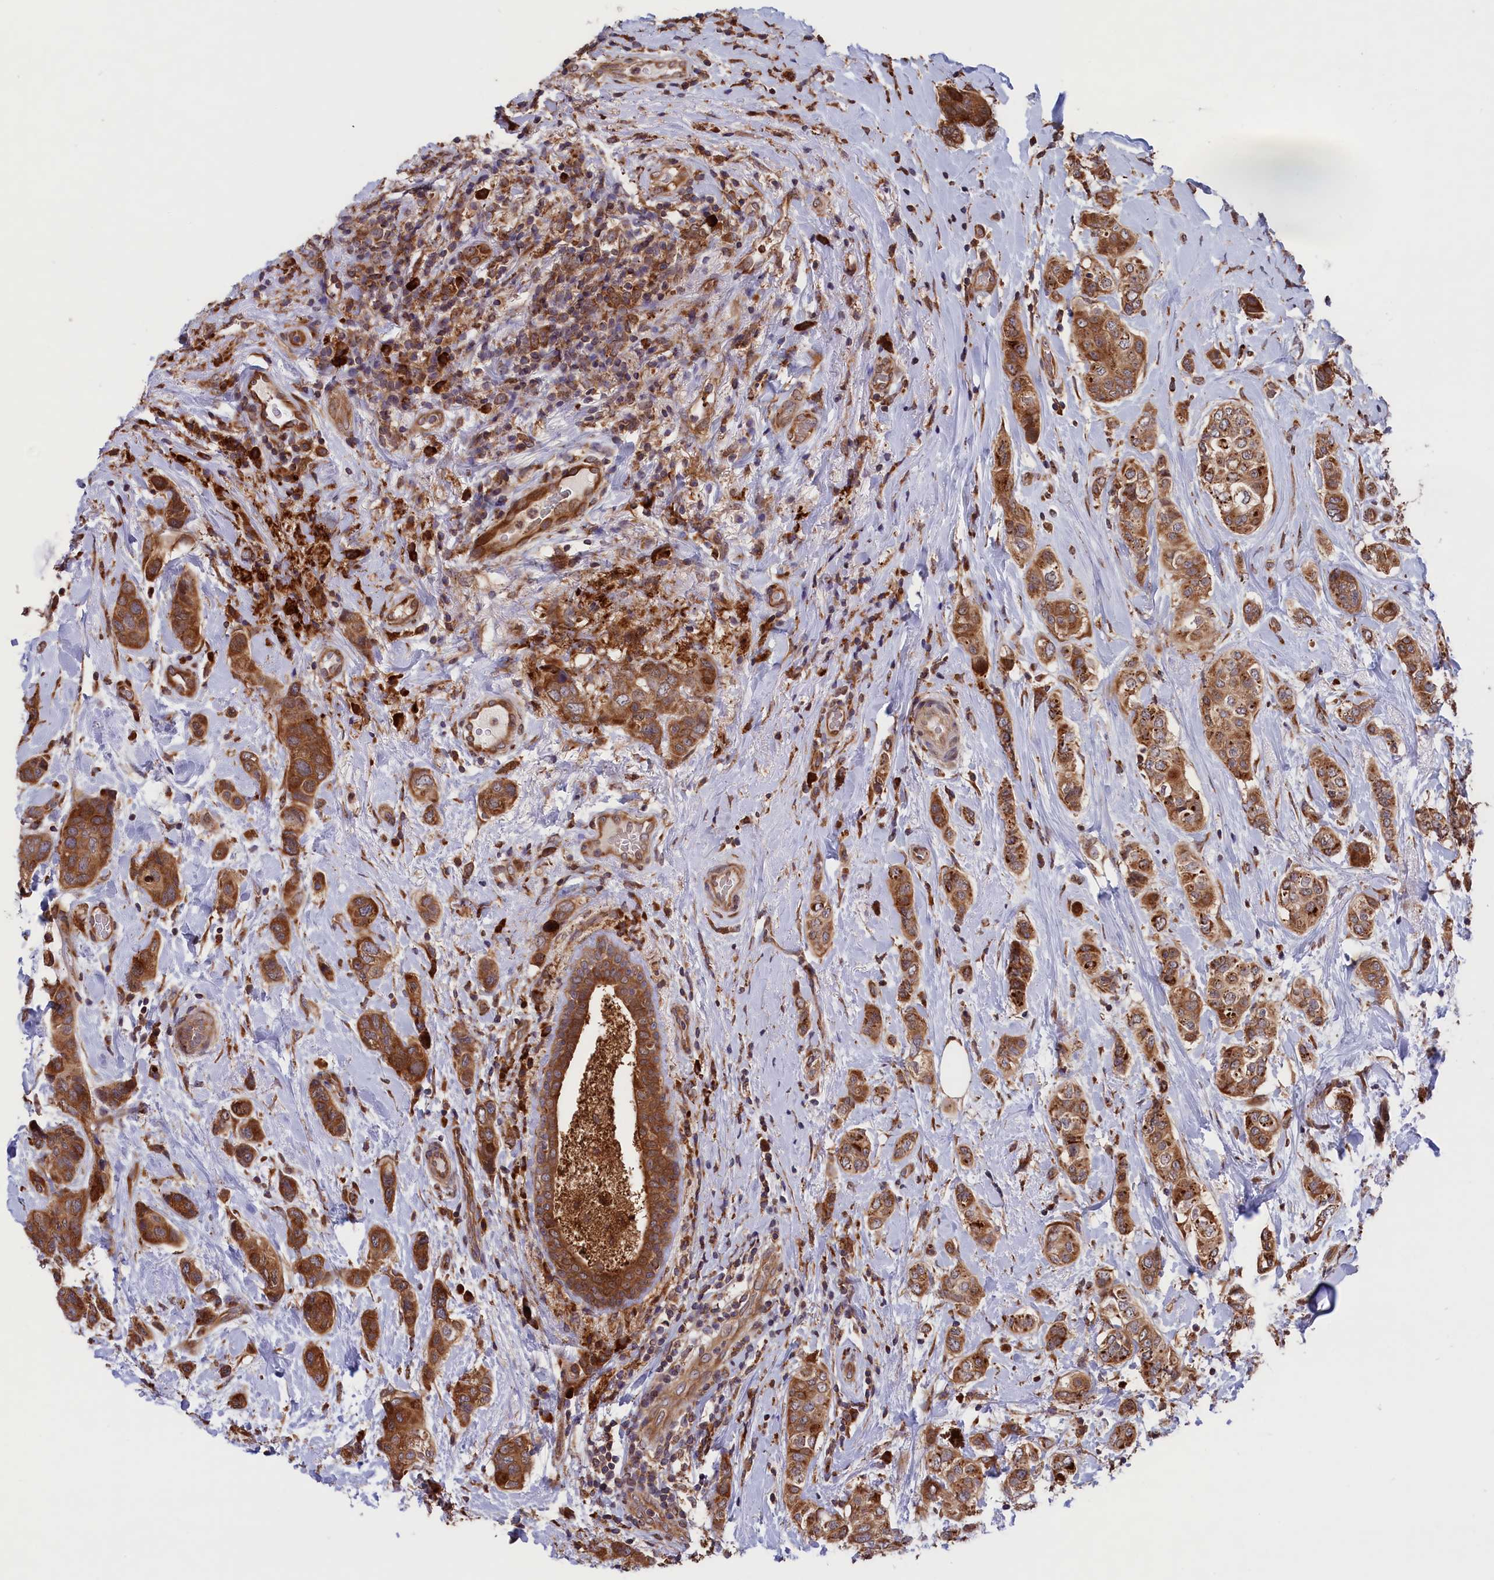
{"staining": {"intensity": "moderate", "quantity": ">75%", "location": "cytoplasmic/membranous"}, "tissue": "breast cancer", "cell_type": "Tumor cells", "image_type": "cancer", "snomed": [{"axis": "morphology", "description": "Lobular carcinoma"}, {"axis": "topography", "description": "Breast"}], "caption": "A histopathology image of breast cancer stained for a protein reveals moderate cytoplasmic/membranous brown staining in tumor cells.", "gene": "PLA2G4C", "patient": {"sex": "female", "age": 51}}